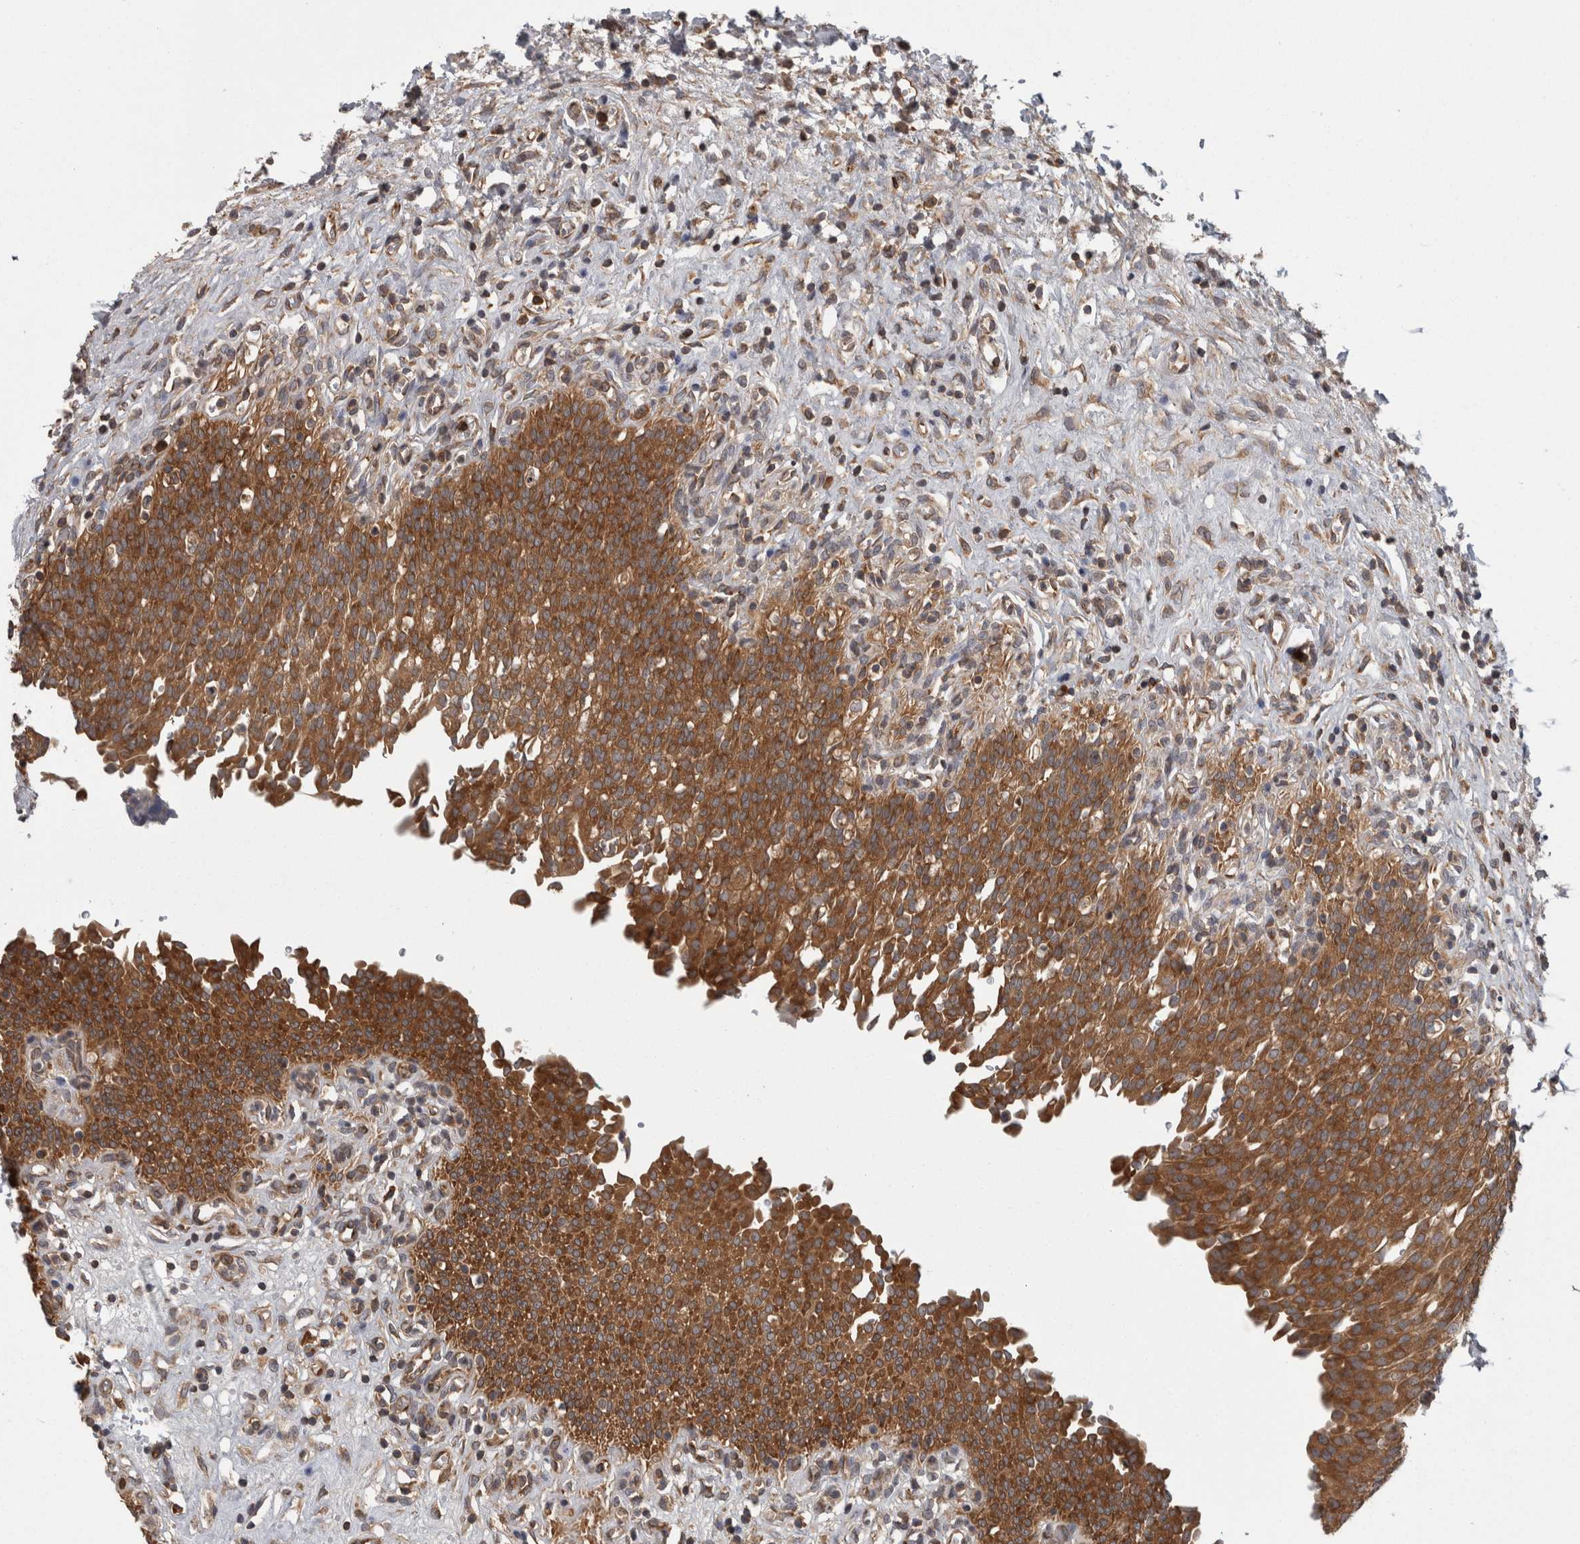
{"staining": {"intensity": "strong", "quantity": ">75%", "location": "cytoplasmic/membranous"}, "tissue": "urinary bladder", "cell_type": "Urothelial cells", "image_type": "normal", "snomed": [{"axis": "morphology", "description": "Urothelial carcinoma, High grade"}, {"axis": "topography", "description": "Urinary bladder"}], "caption": "High-power microscopy captured an immunohistochemistry (IHC) image of benign urinary bladder, revealing strong cytoplasmic/membranous positivity in about >75% of urothelial cells.", "gene": "SMCR8", "patient": {"sex": "male", "age": 46}}